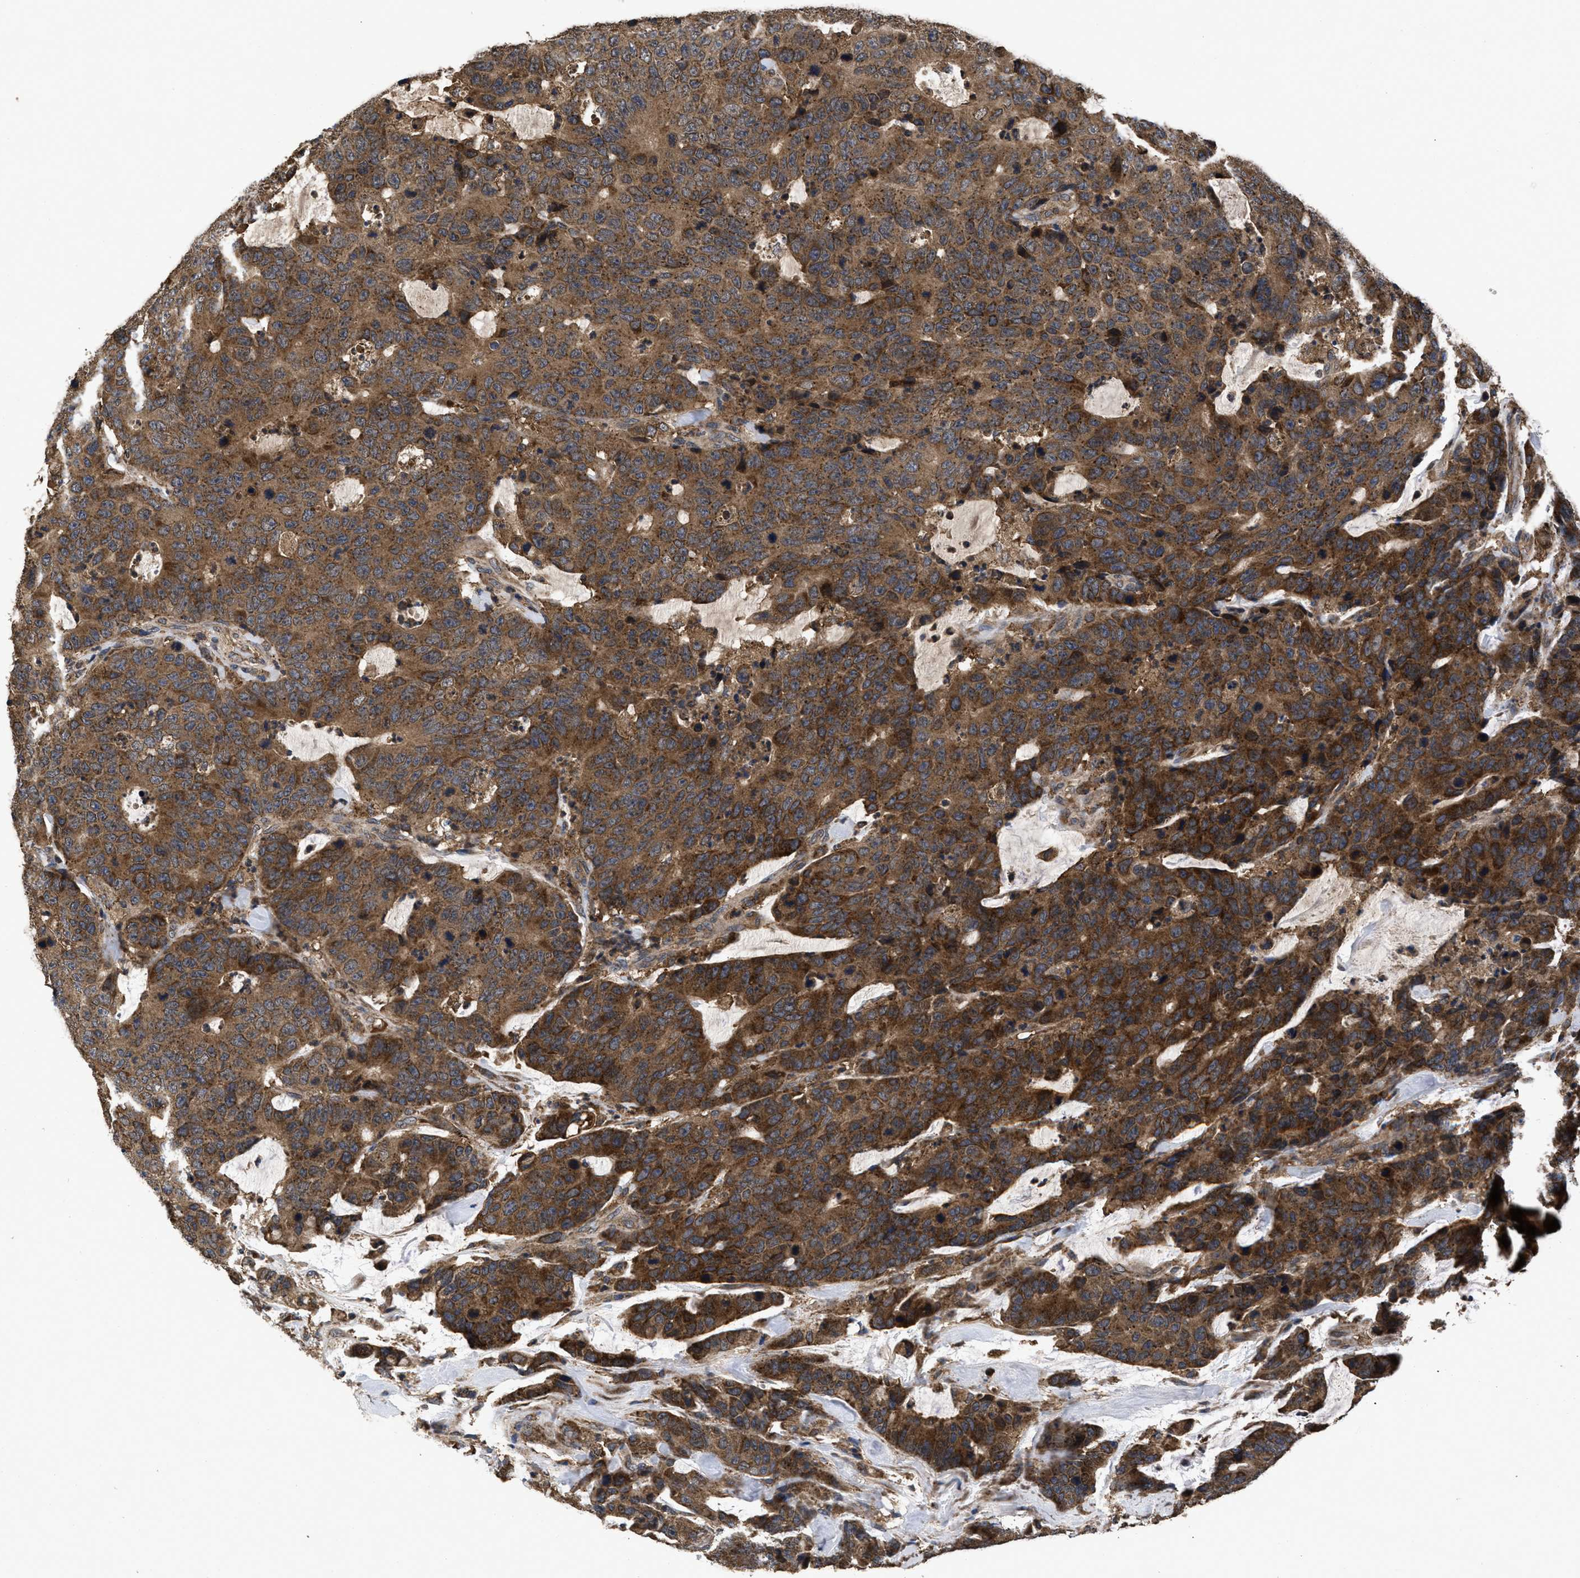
{"staining": {"intensity": "strong", "quantity": ">75%", "location": "cytoplasmic/membranous"}, "tissue": "colorectal cancer", "cell_type": "Tumor cells", "image_type": "cancer", "snomed": [{"axis": "morphology", "description": "Adenocarcinoma, NOS"}, {"axis": "topography", "description": "Colon"}], "caption": "Immunohistochemistry (IHC) (DAB (3,3'-diaminobenzidine)) staining of colorectal adenocarcinoma reveals strong cytoplasmic/membranous protein positivity in approximately >75% of tumor cells.", "gene": "LRRC3", "patient": {"sex": "female", "age": 86}}